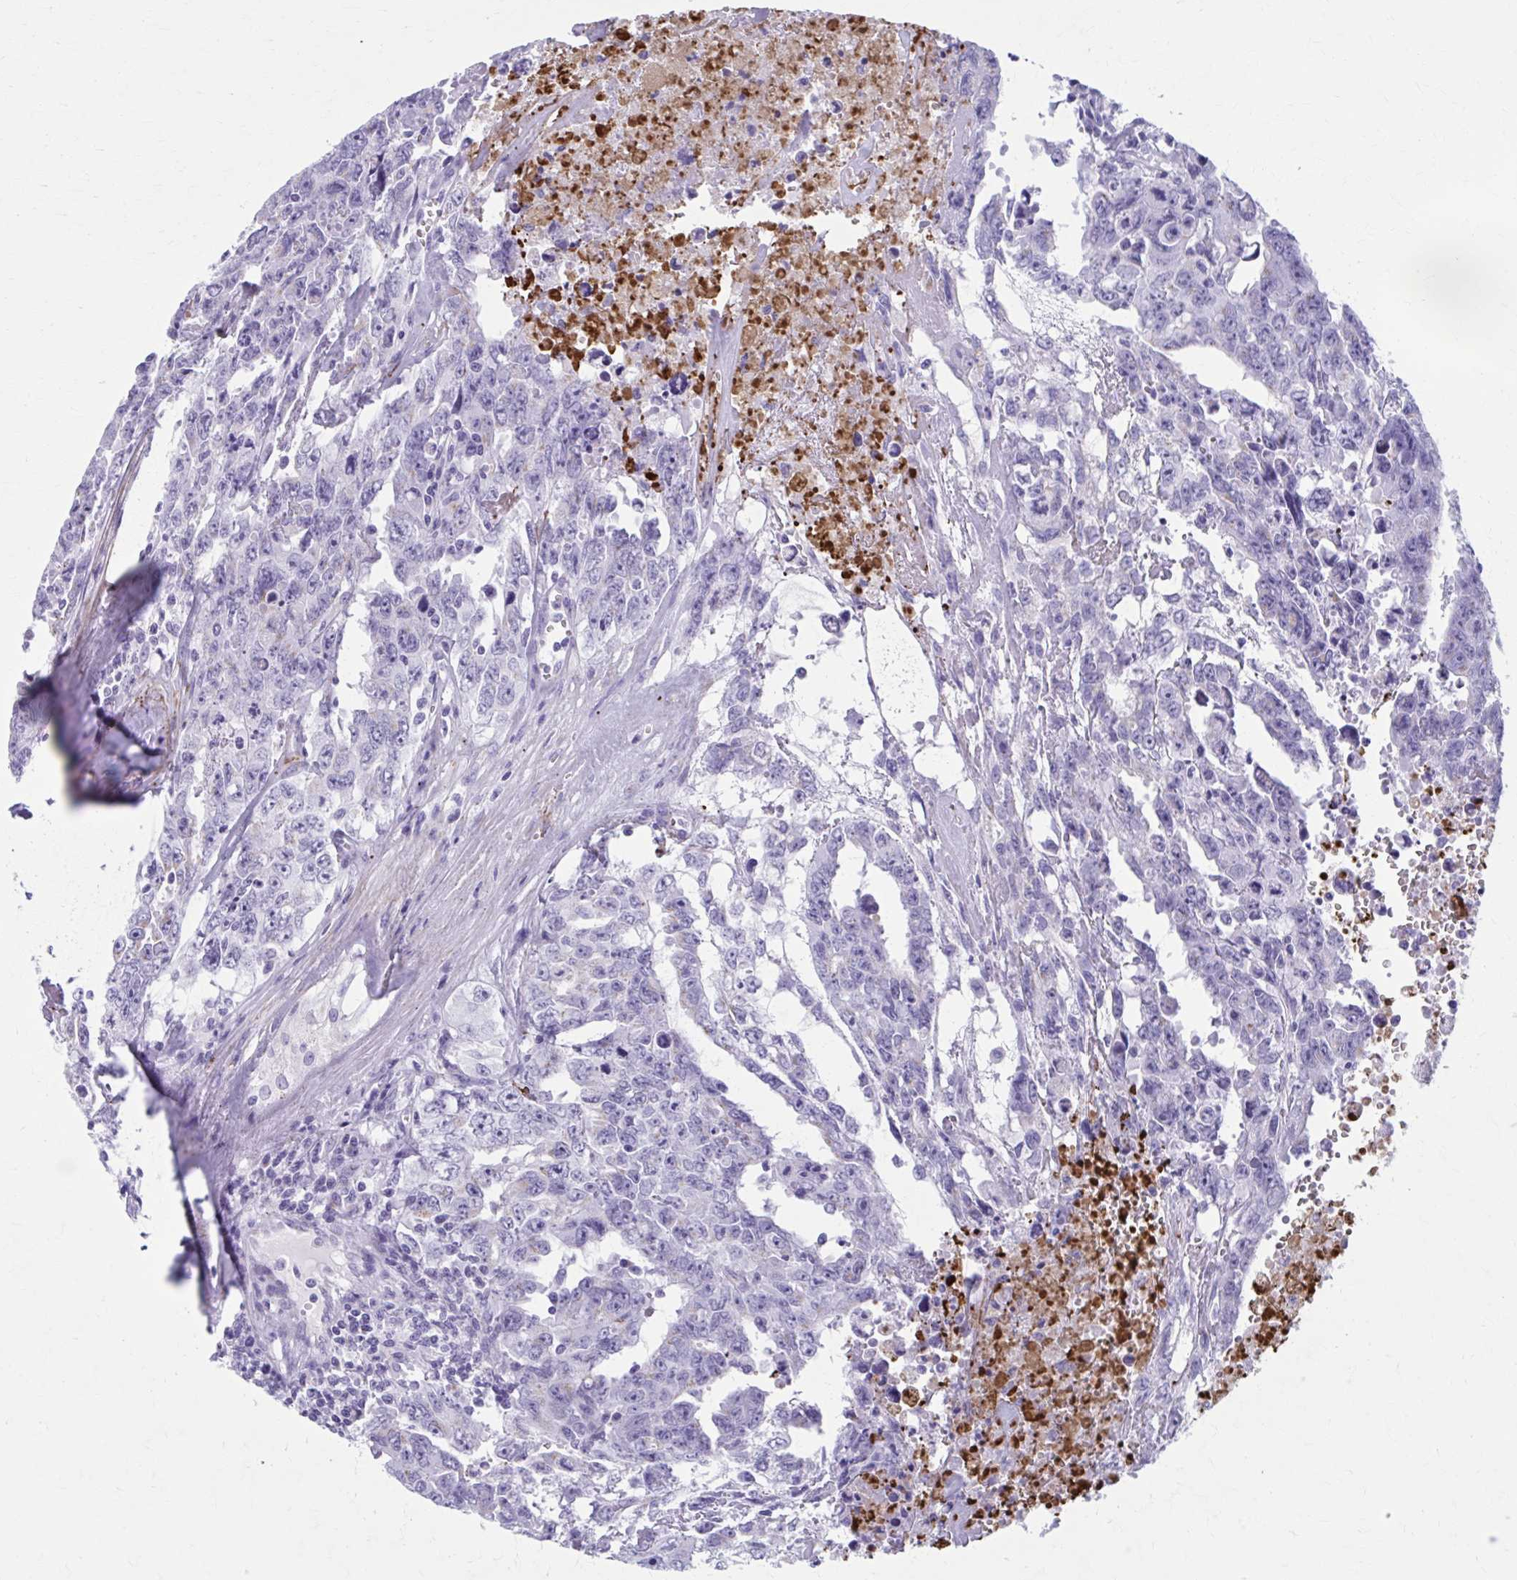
{"staining": {"intensity": "negative", "quantity": "none", "location": "none"}, "tissue": "testis cancer", "cell_type": "Tumor cells", "image_type": "cancer", "snomed": [{"axis": "morphology", "description": "Carcinoma, Embryonal, NOS"}, {"axis": "topography", "description": "Testis"}], "caption": "Immunohistochemistry (IHC) image of neoplastic tissue: human embryonal carcinoma (testis) stained with DAB reveals no significant protein positivity in tumor cells.", "gene": "KCNE2", "patient": {"sex": "male", "age": 24}}